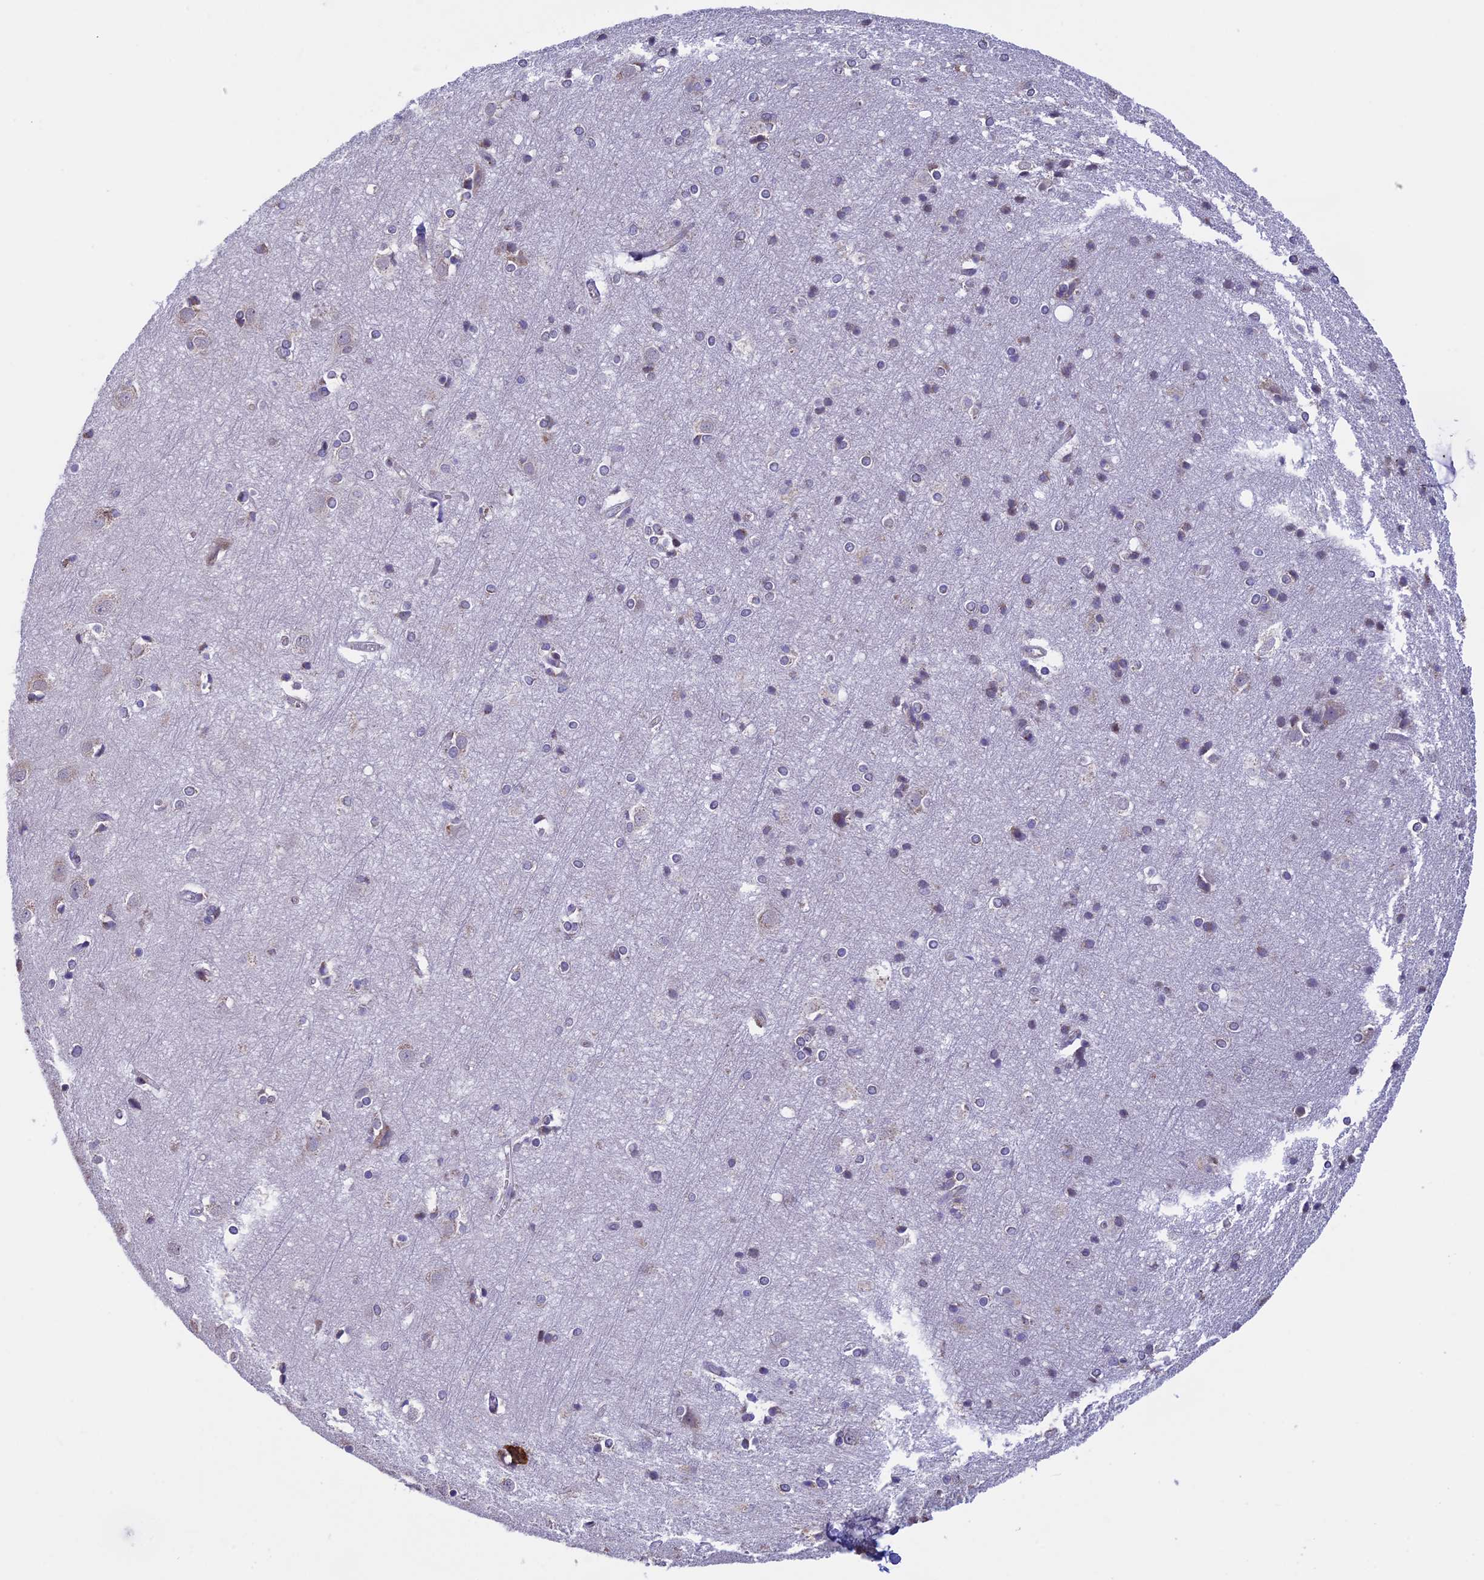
{"staining": {"intensity": "negative", "quantity": "none", "location": "none"}, "tissue": "cerebral cortex", "cell_type": "Endothelial cells", "image_type": "normal", "snomed": [{"axis": "morphology", "description": "Normal tissue, NOS"}, {"axis": "topography", "description": "Cerebral cortex"}], "caption": "DAB (3,3'-diaminobenzidine) immunohistochemical staining of unremarkable human cerebral cortex shows no significant positivity in endothelial cells. (DAB (3,3'-diaminobenzidine) immunohistochemistry visualized using brightfield microscopy, high magnification).", "gene": "DMRTA2", "patient": {"sex": "male", "age": 54}}